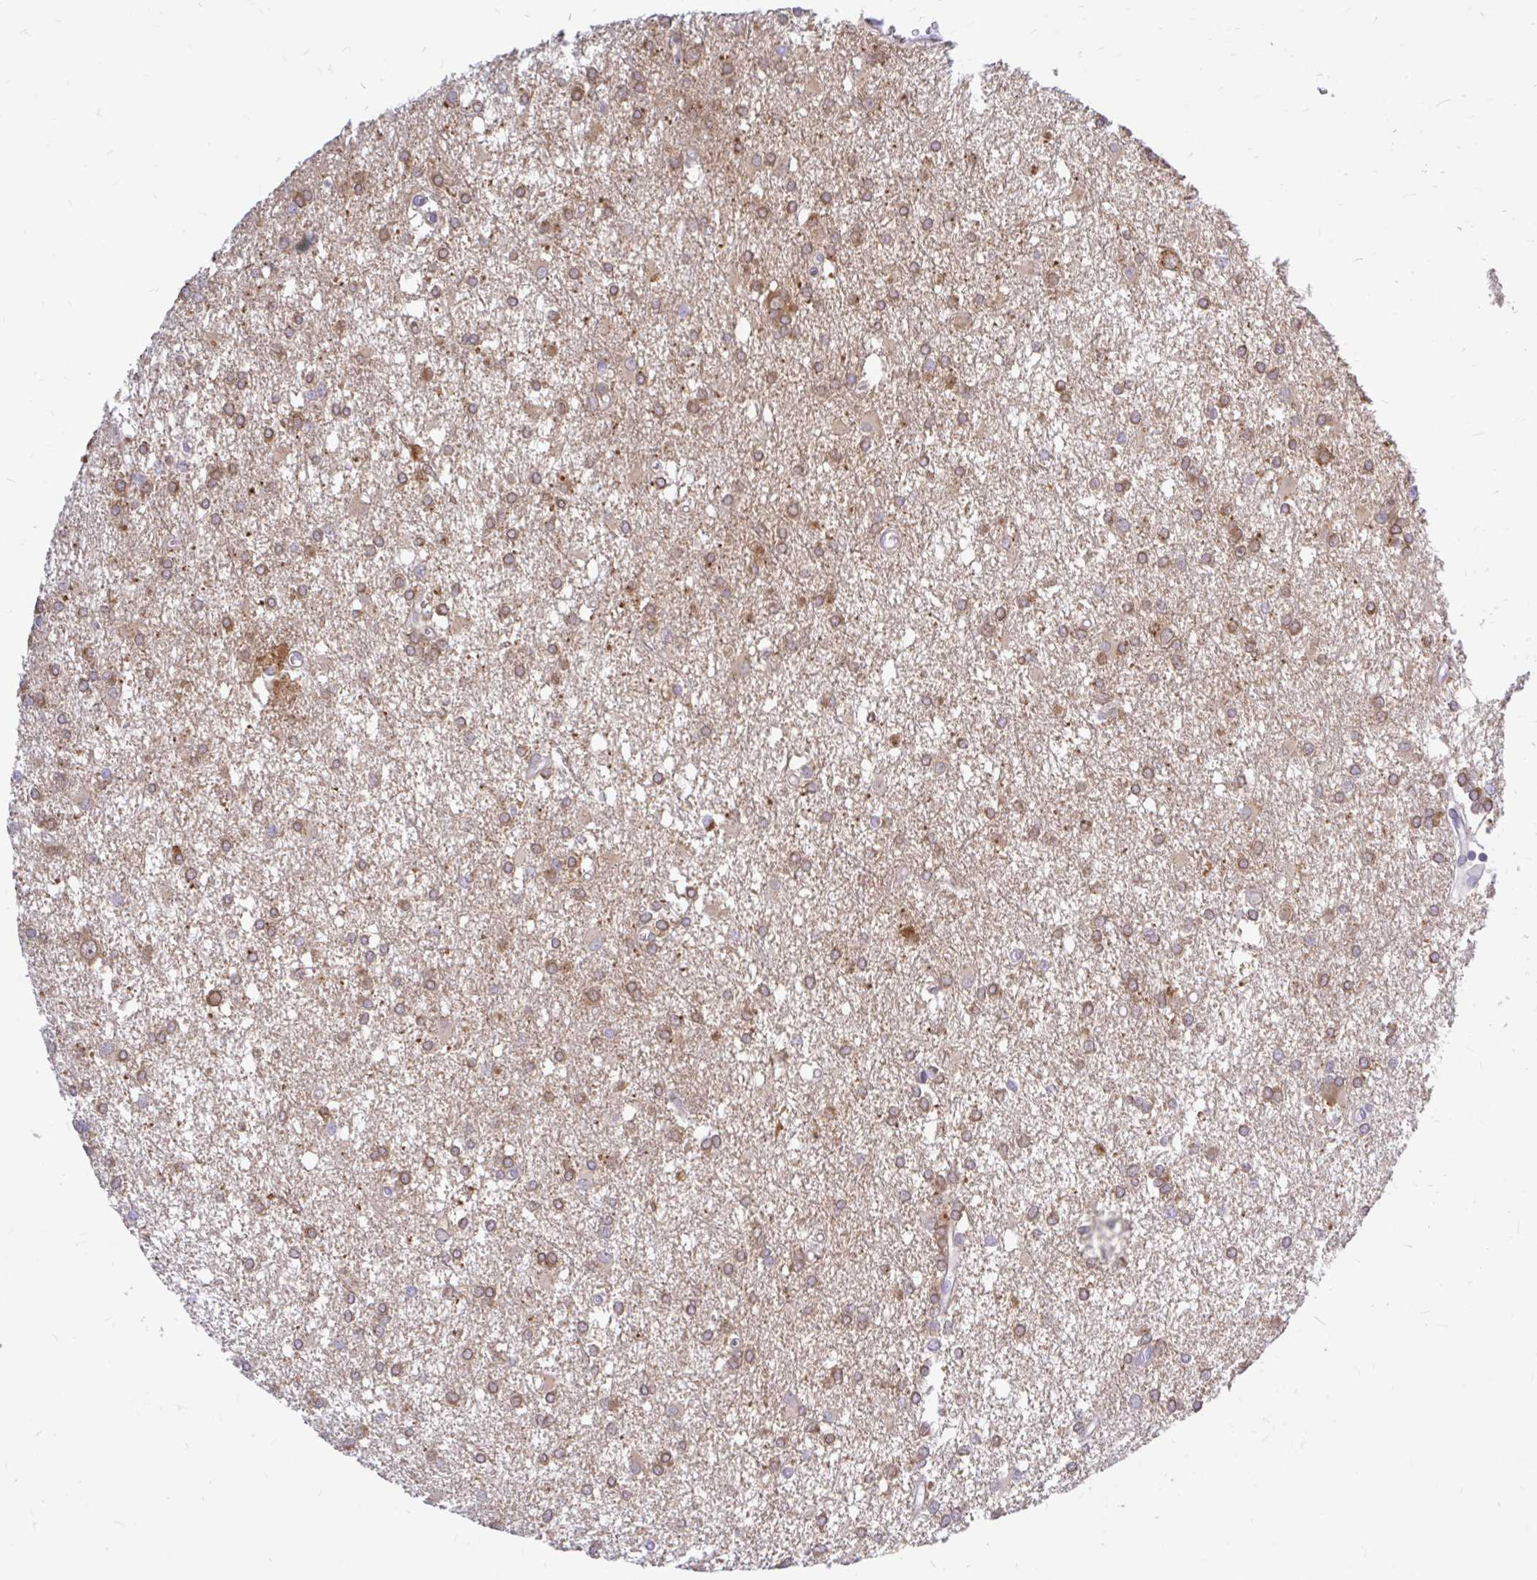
{"staining": {"intensity": "moderate", "quantity": ">75%", "location": "cytoplasmic/membranous"}, "tissue": "glioma", "cell_type": "Tumor cells", "image_type": "cancer", "snomed": [{"axis": "morphology", "description": "Glioma, malignant, High grade"}, {"axis": "topography", "description": "Brain"}], "caption": "Immunohistochemical staining of malignant glioma (high-grade) shows moderate cytoplasmic/membranous protein positivity in about >75% of tumor cells.", "gene": "MAP1LC3A", "patient": {"sex": "male", "age": 48}}